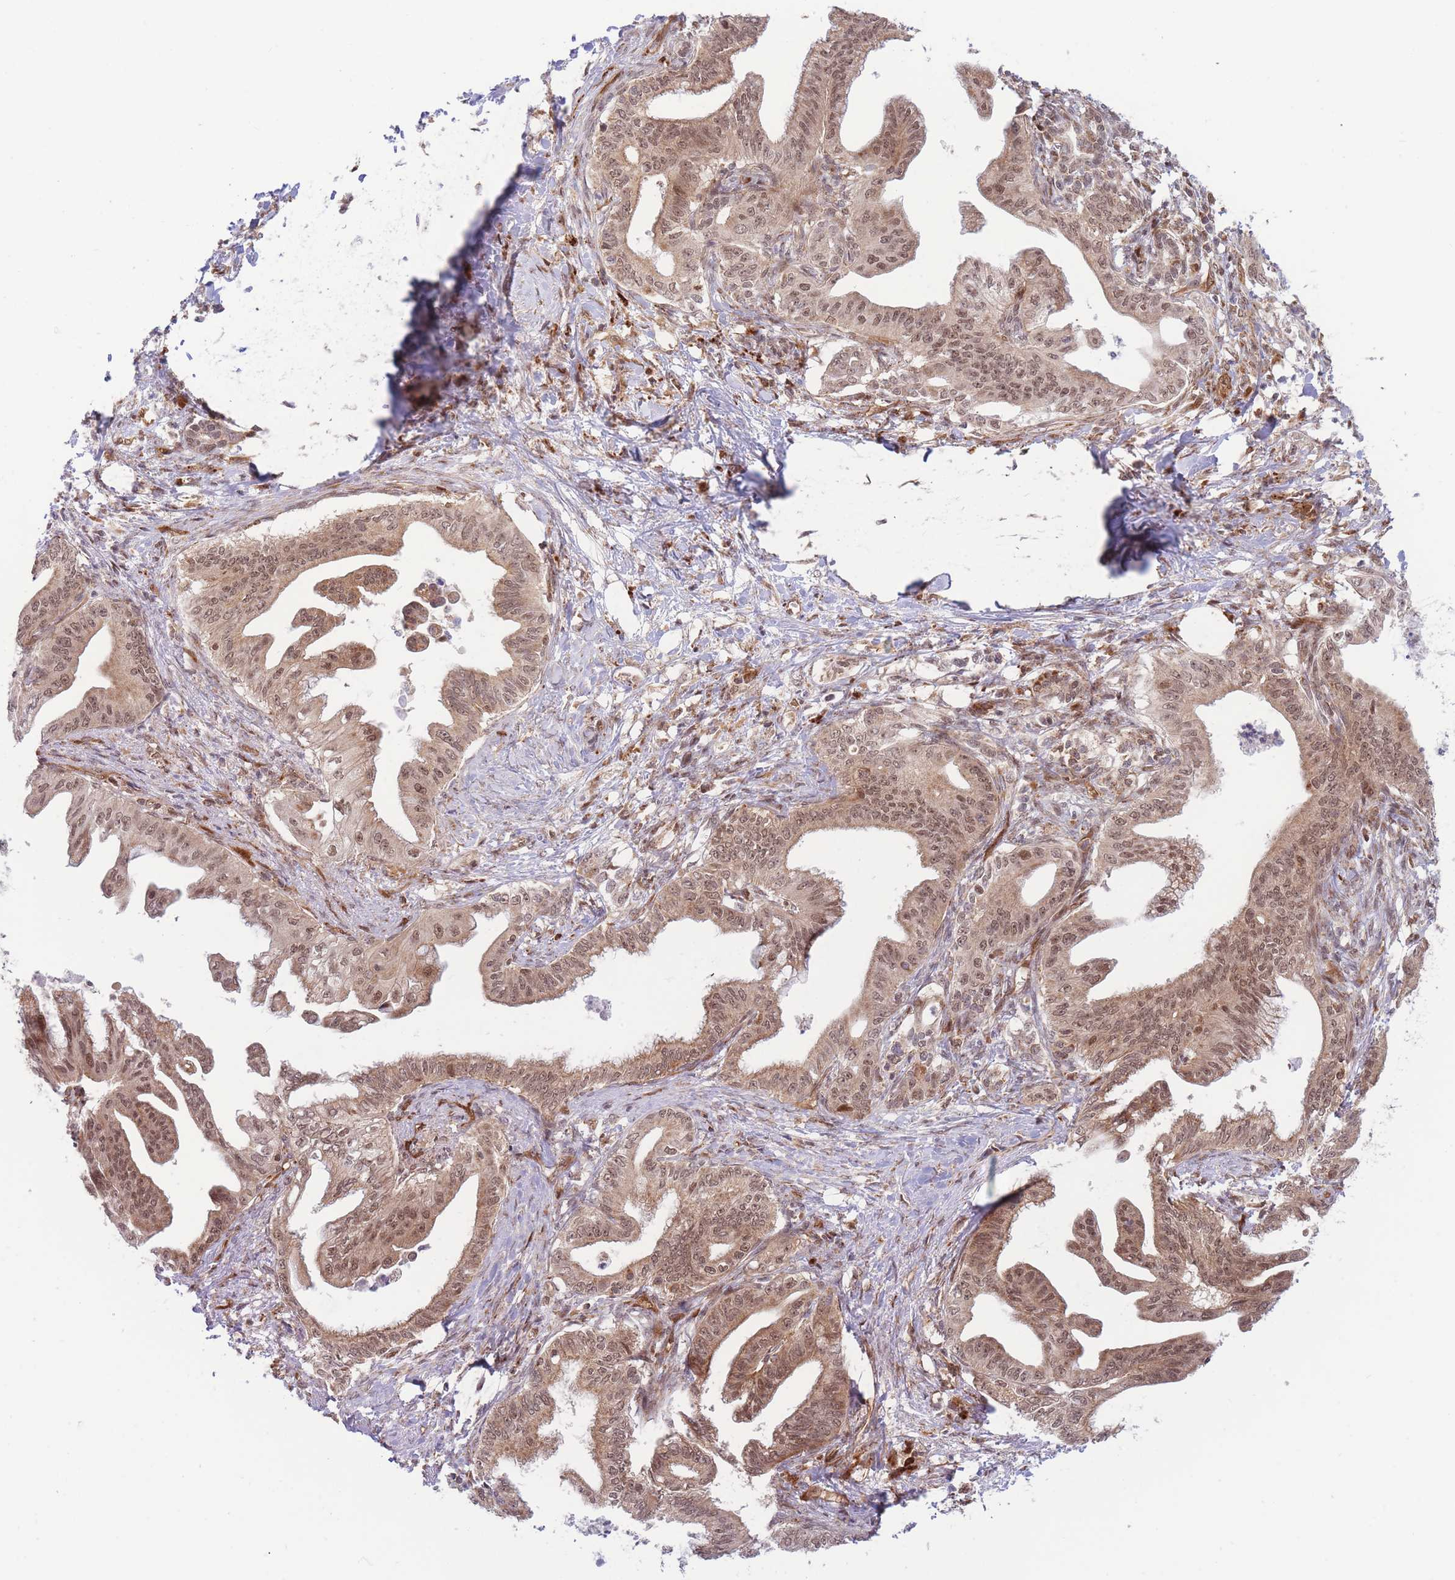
{"staining": {"intensity": "moderate", "quantity": ">75%", "location": "cytoplasmic/membranous,nuclear"}, "tissue": "pancreatic cancer", "cell_type": "Tumor cells", "image_type": "cancer", "snomed": [{"axis": "morphology", "description": "Adenocarcinoma, NOS"}, {"axis": "topography", "description": "Pancreas"}], "caption": "Pancreatic adenocarcinoma stained for a protein exhibits moderate cytoplasmic/membranous and nuclear positivity in tumor cells.", "gene": "BOD1L1", "patient": {"sex": "male", "age": 58}}